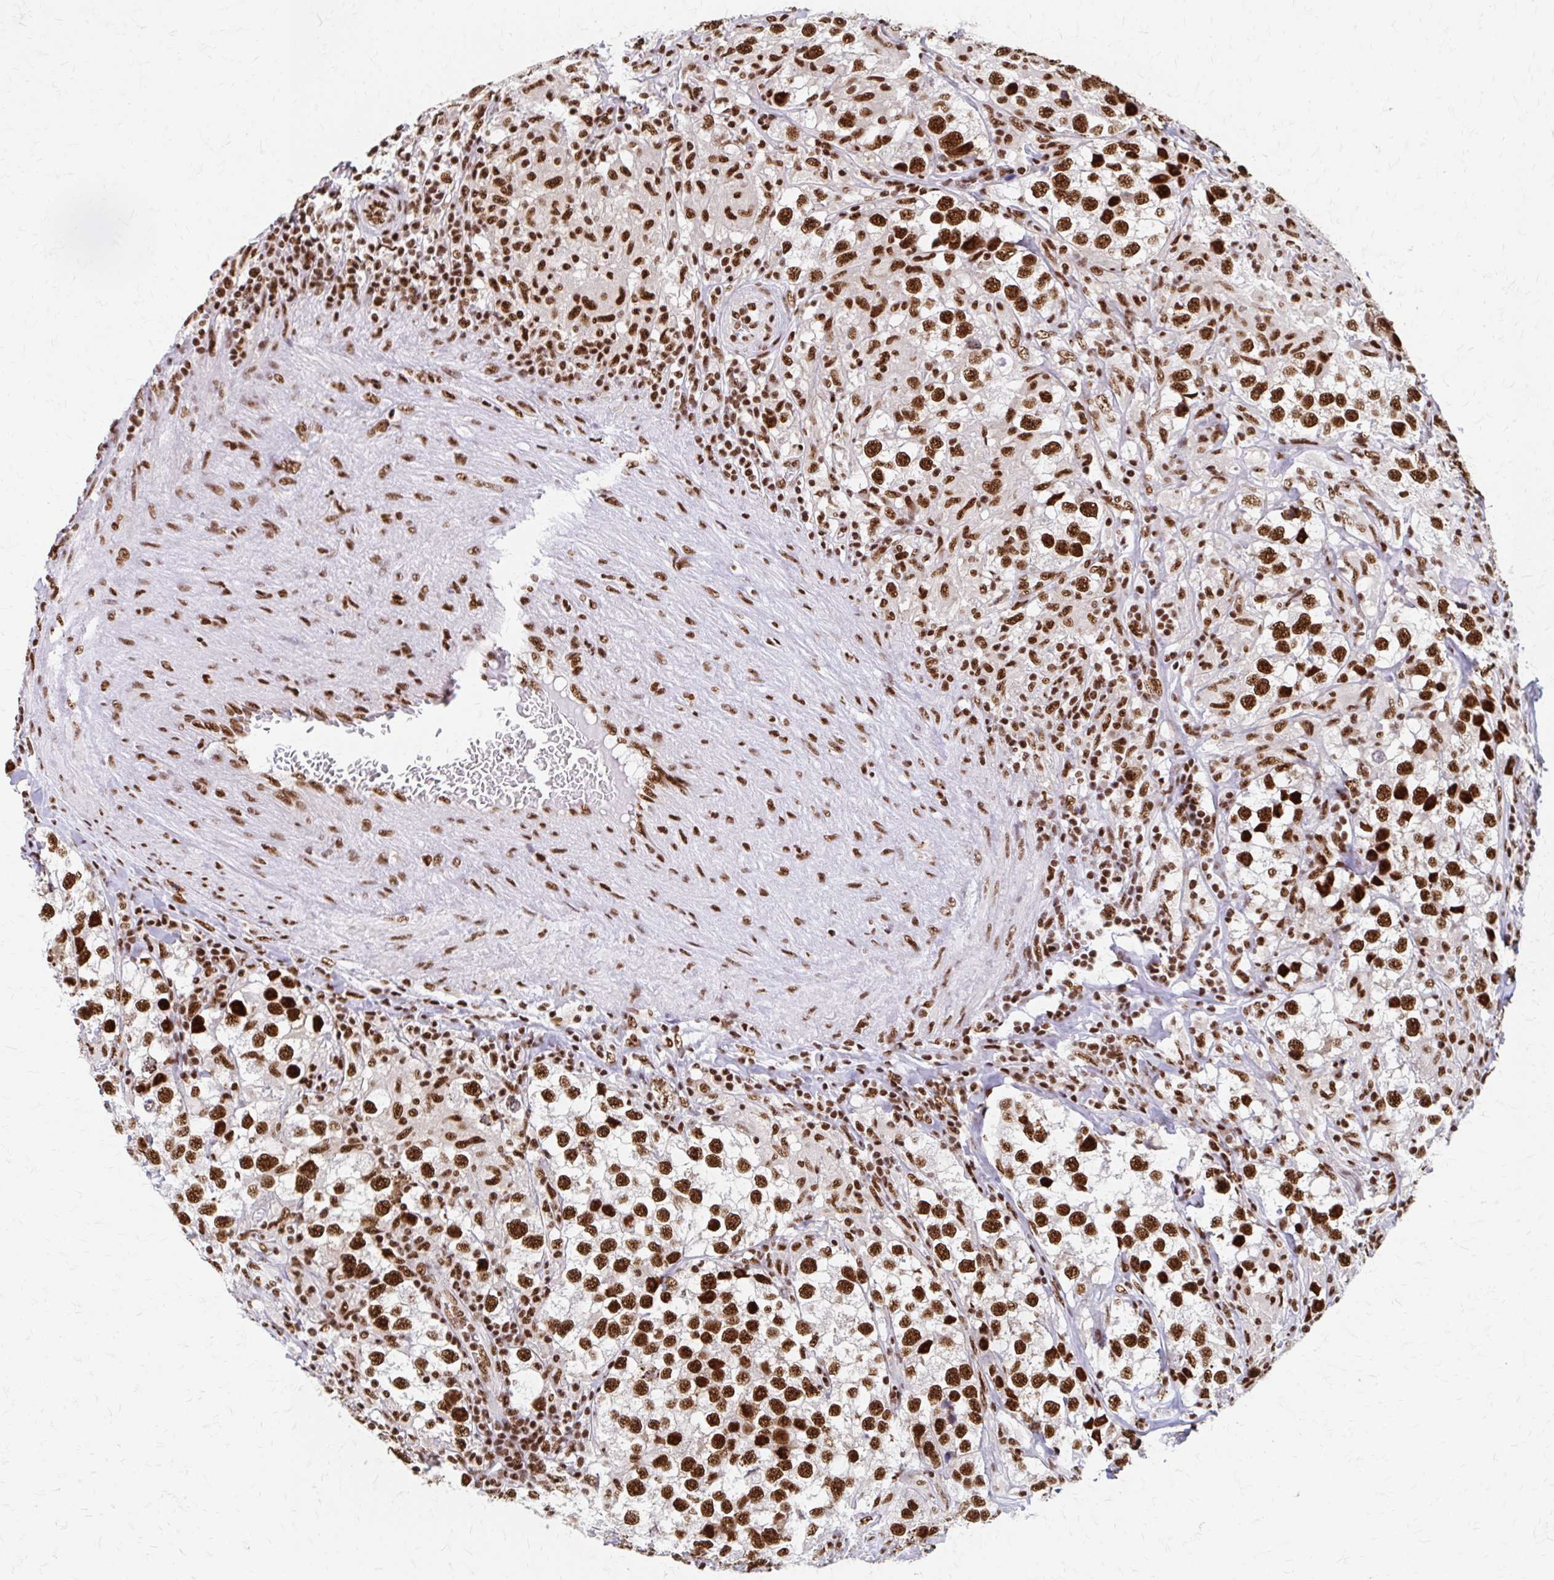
{"staining": {"intensity": "strong", "quantity": ">75%", "location": "nuclear"}, "tissue": "testis cancer", "cell_type": "Tumor cells", "image_type": "cancer", "snomed": [{"axis": "morphology", "description": "Seminoma, NOS"}, {"axis": "topography", "description": "Testis"}], "caption": "A high-resolution image shows IHC staining of testis seminoma, which displays strong nuclear staining in about >75% of tumor cells.", "gene": "CNKSR3", "patient": {"sex": "male", "age": 46}}